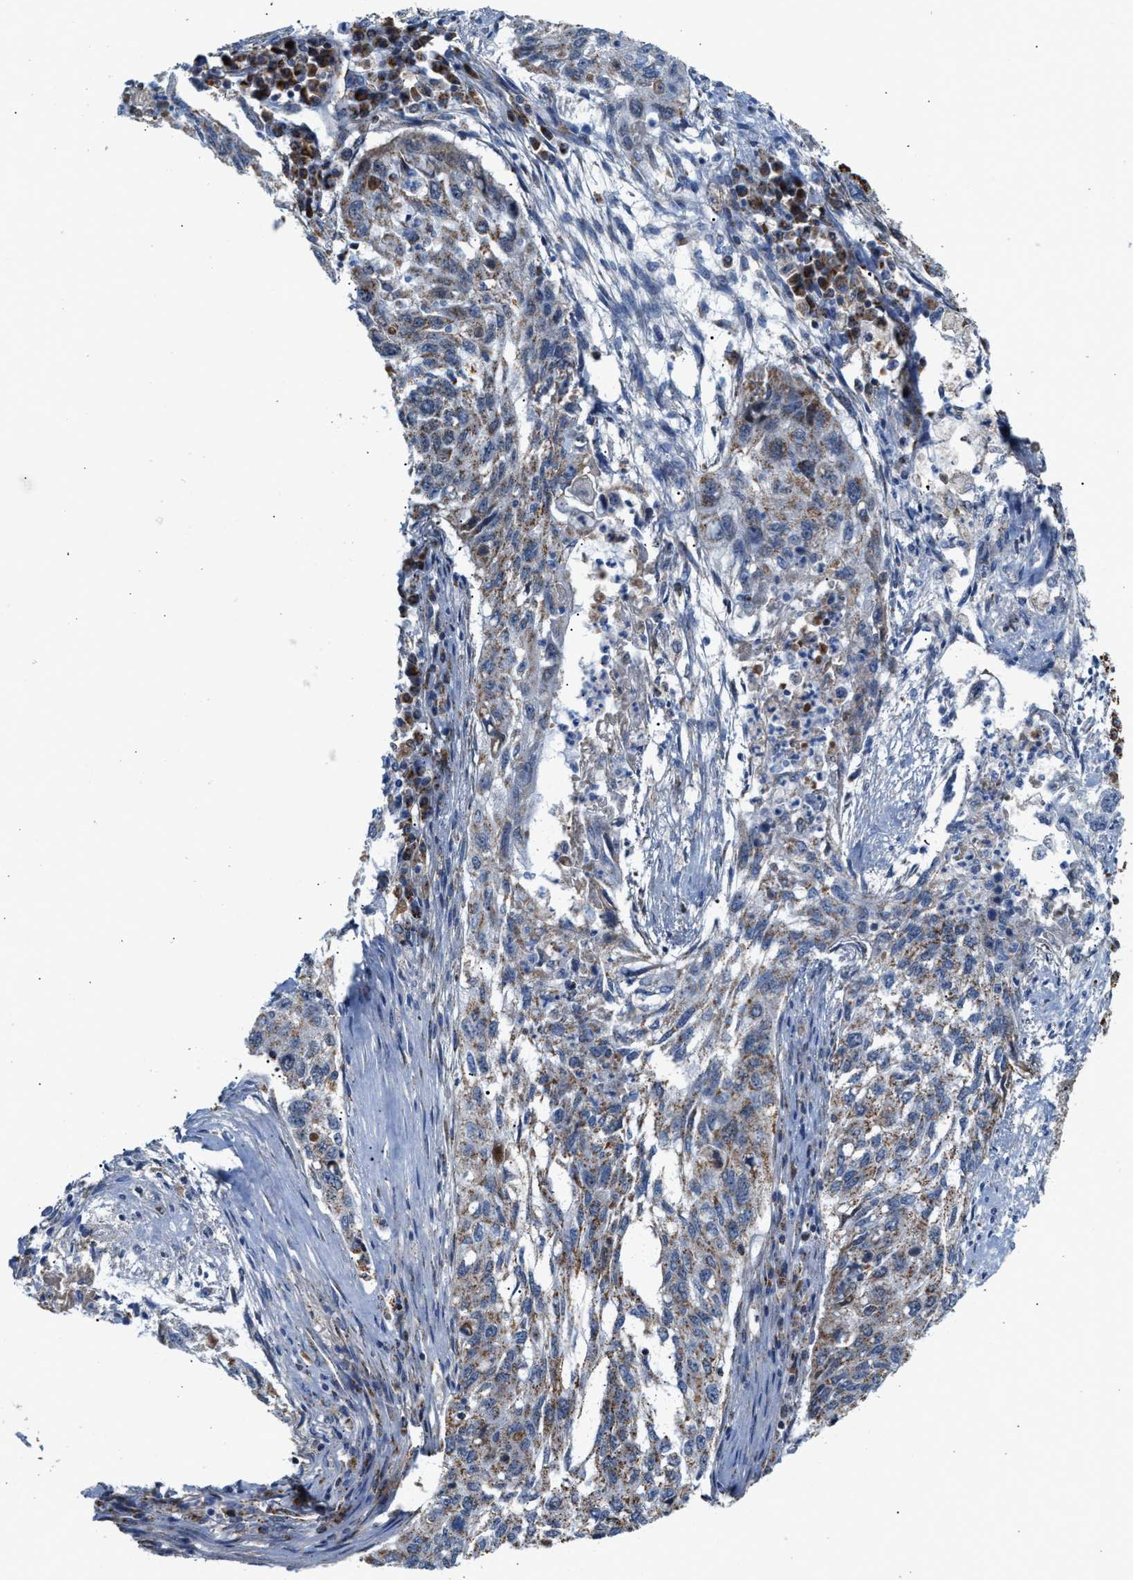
{"staining": {"intensity": "moderate", "quantity": "25%-75%", "location": "cytoplasmic/membranous"}, "tissue": "lung cancer", "cell_type": "Tumor cells", "image_type": "cancer", "snomed": [{"axis": "morphology", "description": "Squamous cell carcinoma, NOS"}, {"axis": "topography", "description": "Lung"}], "caption": "Moderate cytoplasmic/membranous protein positivity is seen in approximately 25%-75% of tumor cells in lung cancer.", "gene": "PMPCA", "patient": {"sex": "female", "age": 63}}